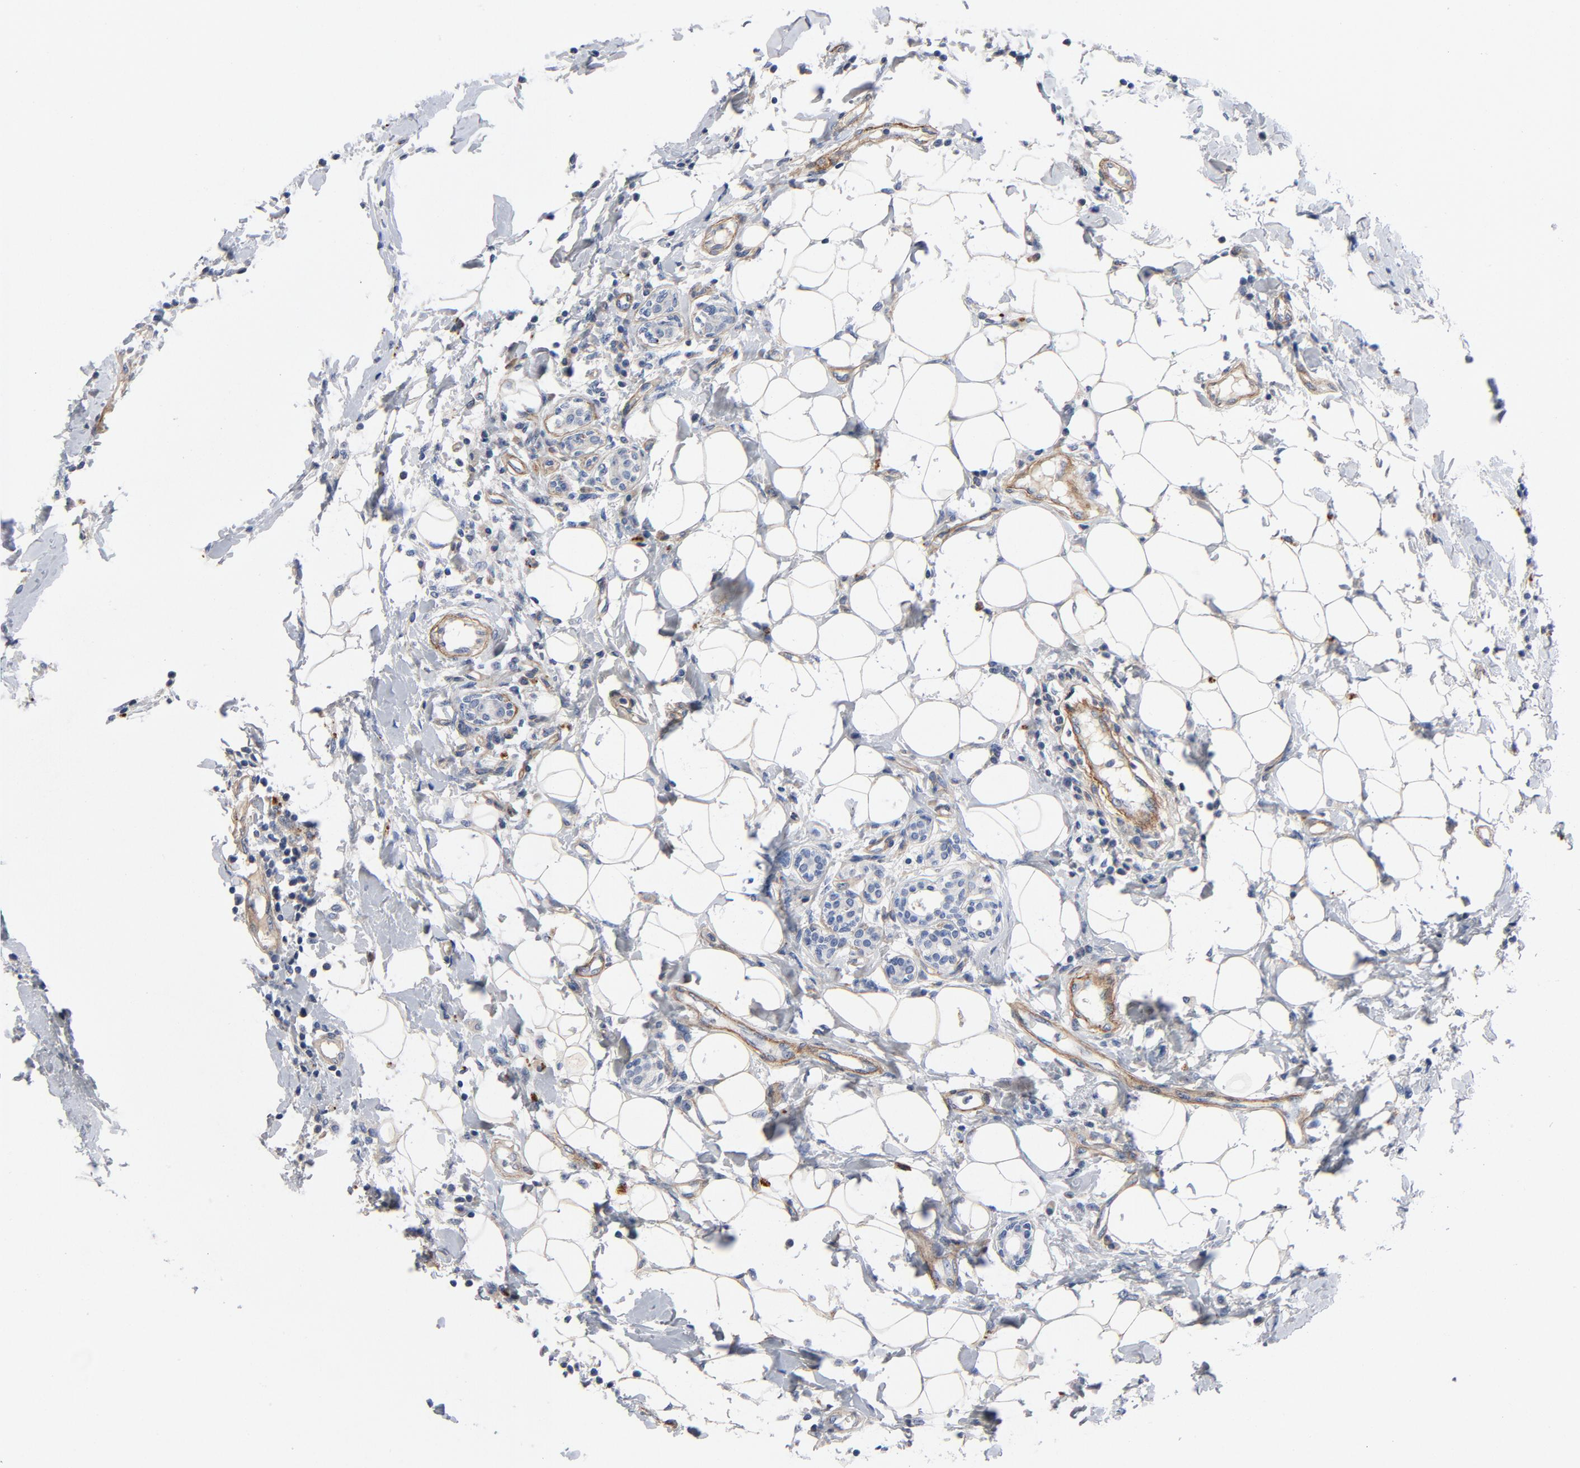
{"staining": {"intensity": "negative", "quantity": "none", "location": "none"}, "tissue": "breast cancer", "cell_type": "Tumor cells", "image_type": "cancer", "snomed": [{"axis": "morphology", "description": "Duct carcinoma"}, {"axis": "topography", "description": "Breast"}], "caption": "DAB immunohistochemical staining of human infiltrating ductal carcinoma (breast) displays no significant staining in tumor cells. (Stains: DAB IHC with hematoxylin counter stain, Microscopy: brightfield microscopy at high magnification).", "gene": "LAMC1", "patient": {"sex": "female", "age": 40}}